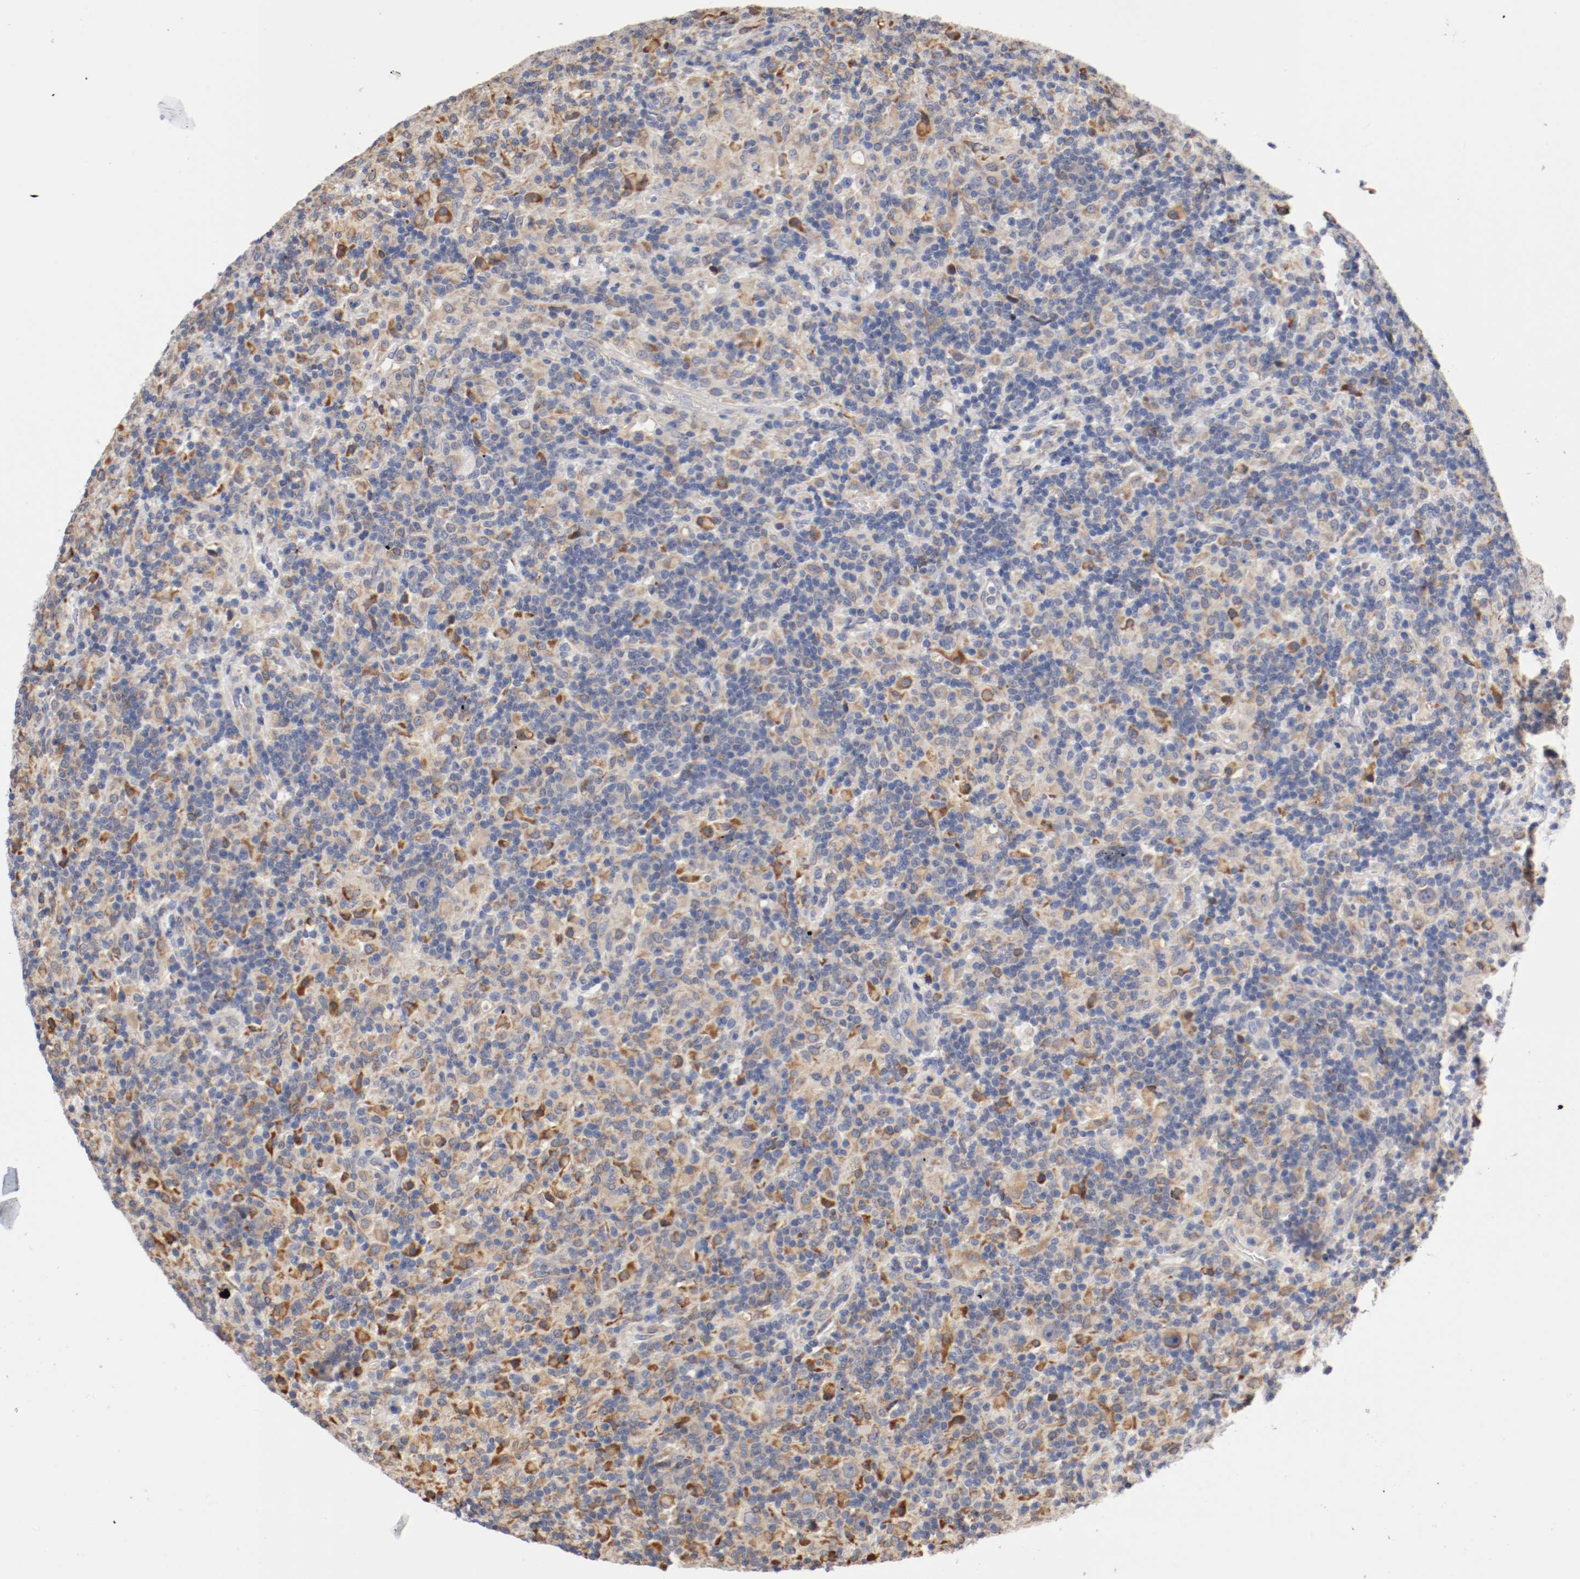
{"staining": {"intensity": "negative", "quantity": "none", "location": "none"}, "tissue": "lymphoma", "cell_type": "Tumor cells", "image_type": "cancer", "snomed": [{"axis": "morphology", "description": "Hodgkin's disease, NOS"}, {"axis": "topography", "description": "Lymph node"}], "caption": "High power microscopy photomicrograph of an immunohistochemistry (IHC) histopathology image of Hodgkin's disease, revealing no significant staining in tumor cells.", "gene": "TNFSF13", "patient": {"sex": "male", "age": 70}}